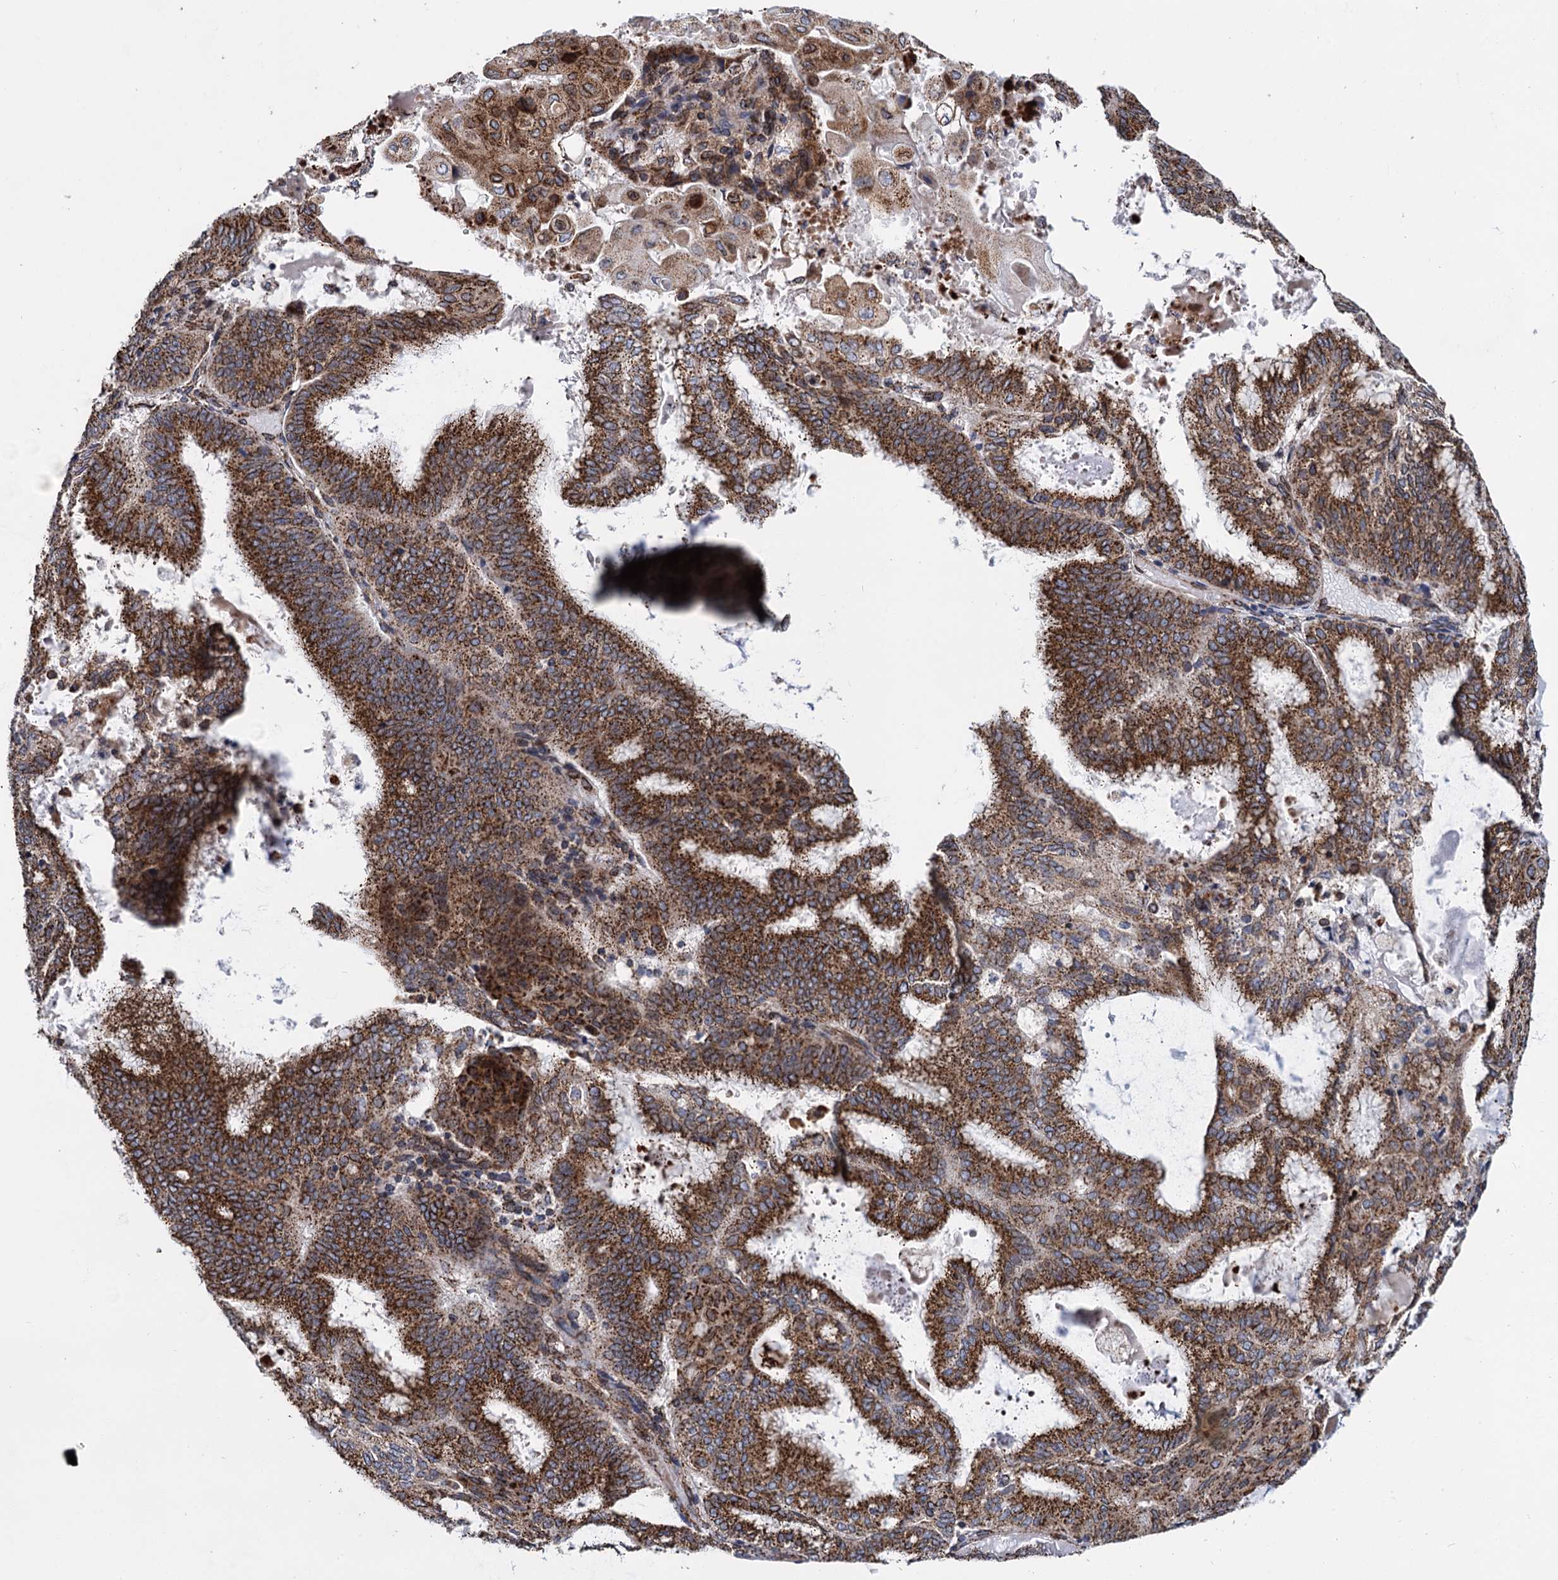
{"staining": {"intensity": "strong", "quantity": ">75%", "location": "cytoplasmic/membranous"}, "tissue": "endometrial cancer", "cell_type": "Tumor cells", "image_type": "cancer", "snomed": [{"axis": "morphology", "description": "Adenocarcinoma, NOS"}, {"axis": "topography", "description": "Endometrium"}], "caption": "A high-resolution image shows immunohistochemistry (IHC) staining of endometrial cancer, which displays strong cytoplasmic/membranous expression in approximately >75% of tumor cells. (DAB = brown stain, brightfield microscopy at high magnification).", "gene": "SUPT20H", "patient": {"sex": "female", "age": 49}}